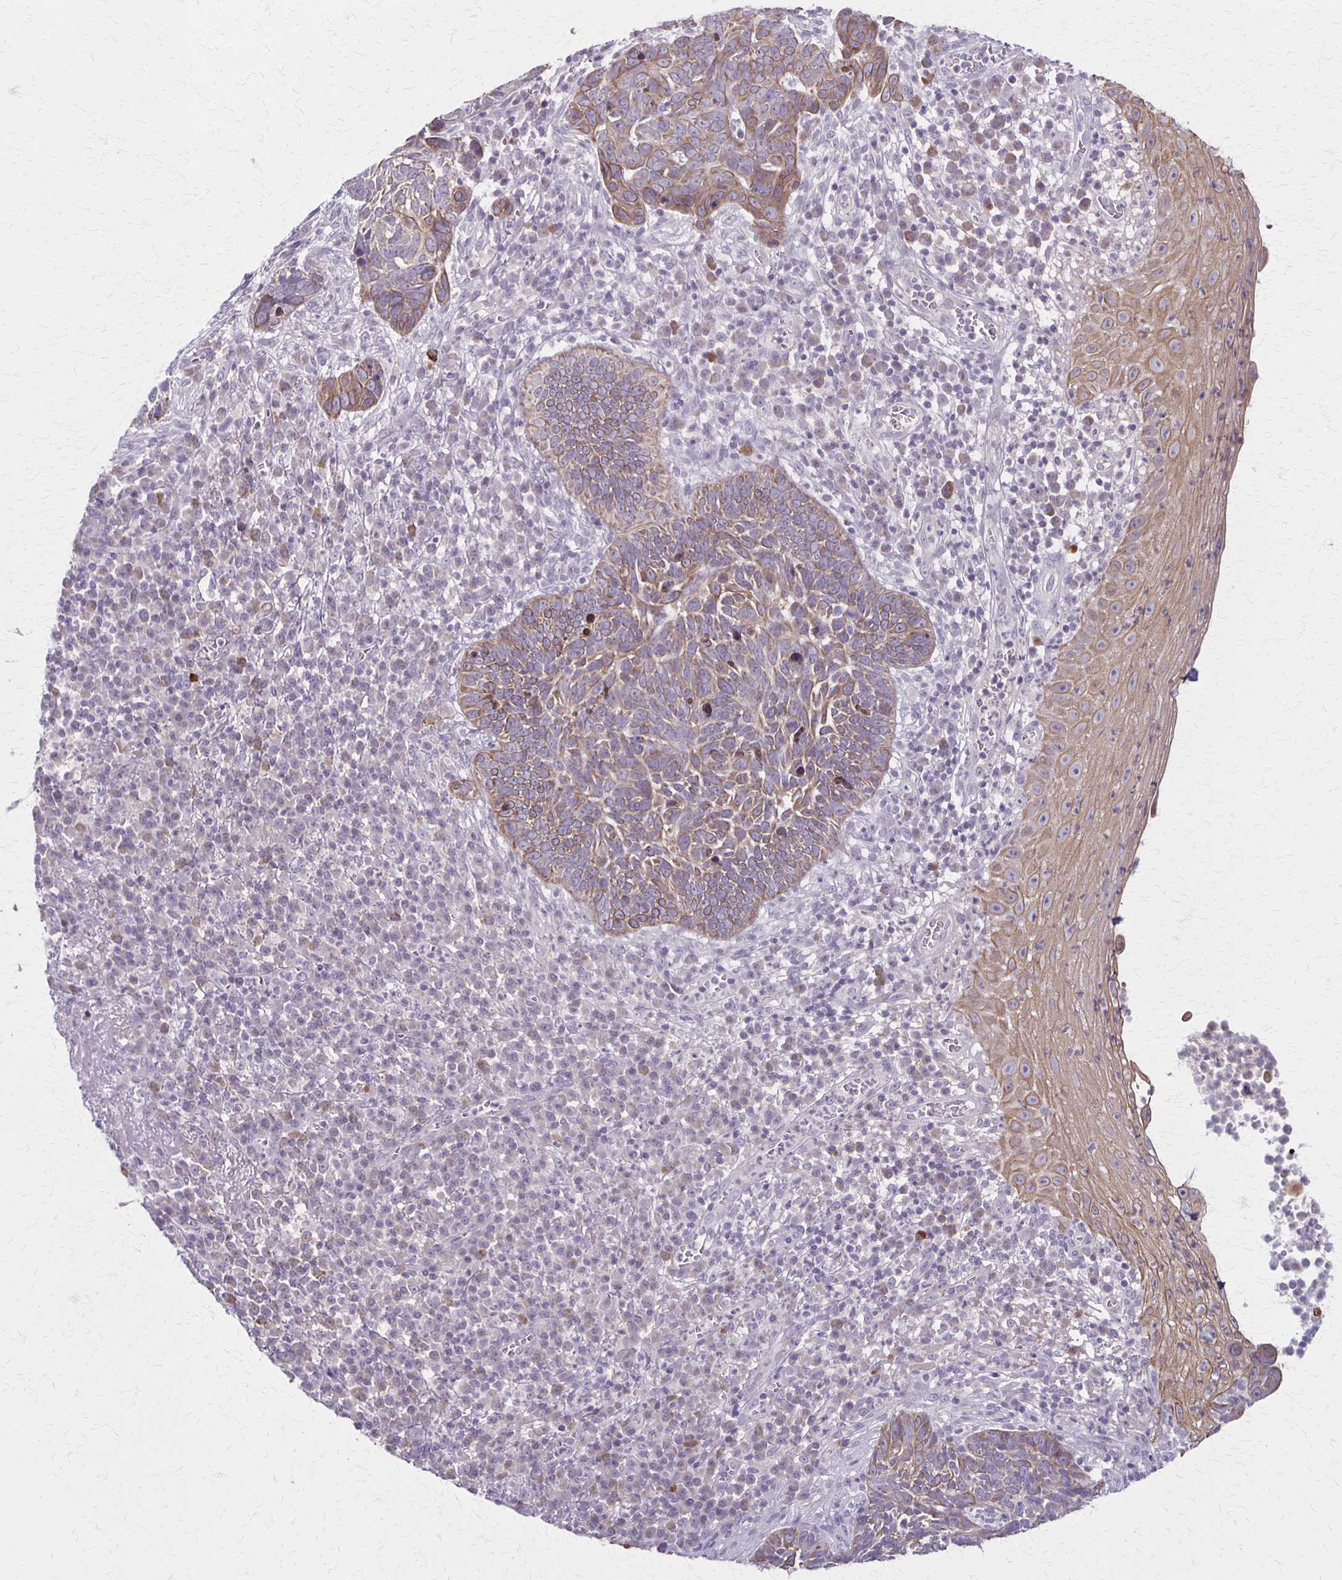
{"staining": {"intensity": "moderate", "quantity": "25%-75%", "location": "cytoplasmic/membranous"}, "tissue": "skin cancer", "cell_type": "Tumor cells", "image_type": "cancer", "snomed": [{"axis": "morphology", "description": "Basal cell carcinoma"}, {"axis": "topography", "description": "Skin"}, {"axis": "topography", "description": "Skin of face"}], "caption": "About 25%-75% of tumor cells in skin basal cell carcinoma show moderate cytoplasmic/membranous protein staining as visualized by brown immunohistochemical staining.", "gene": "SLC35E2B", "patient": {"sex": "female", "age": 95}}